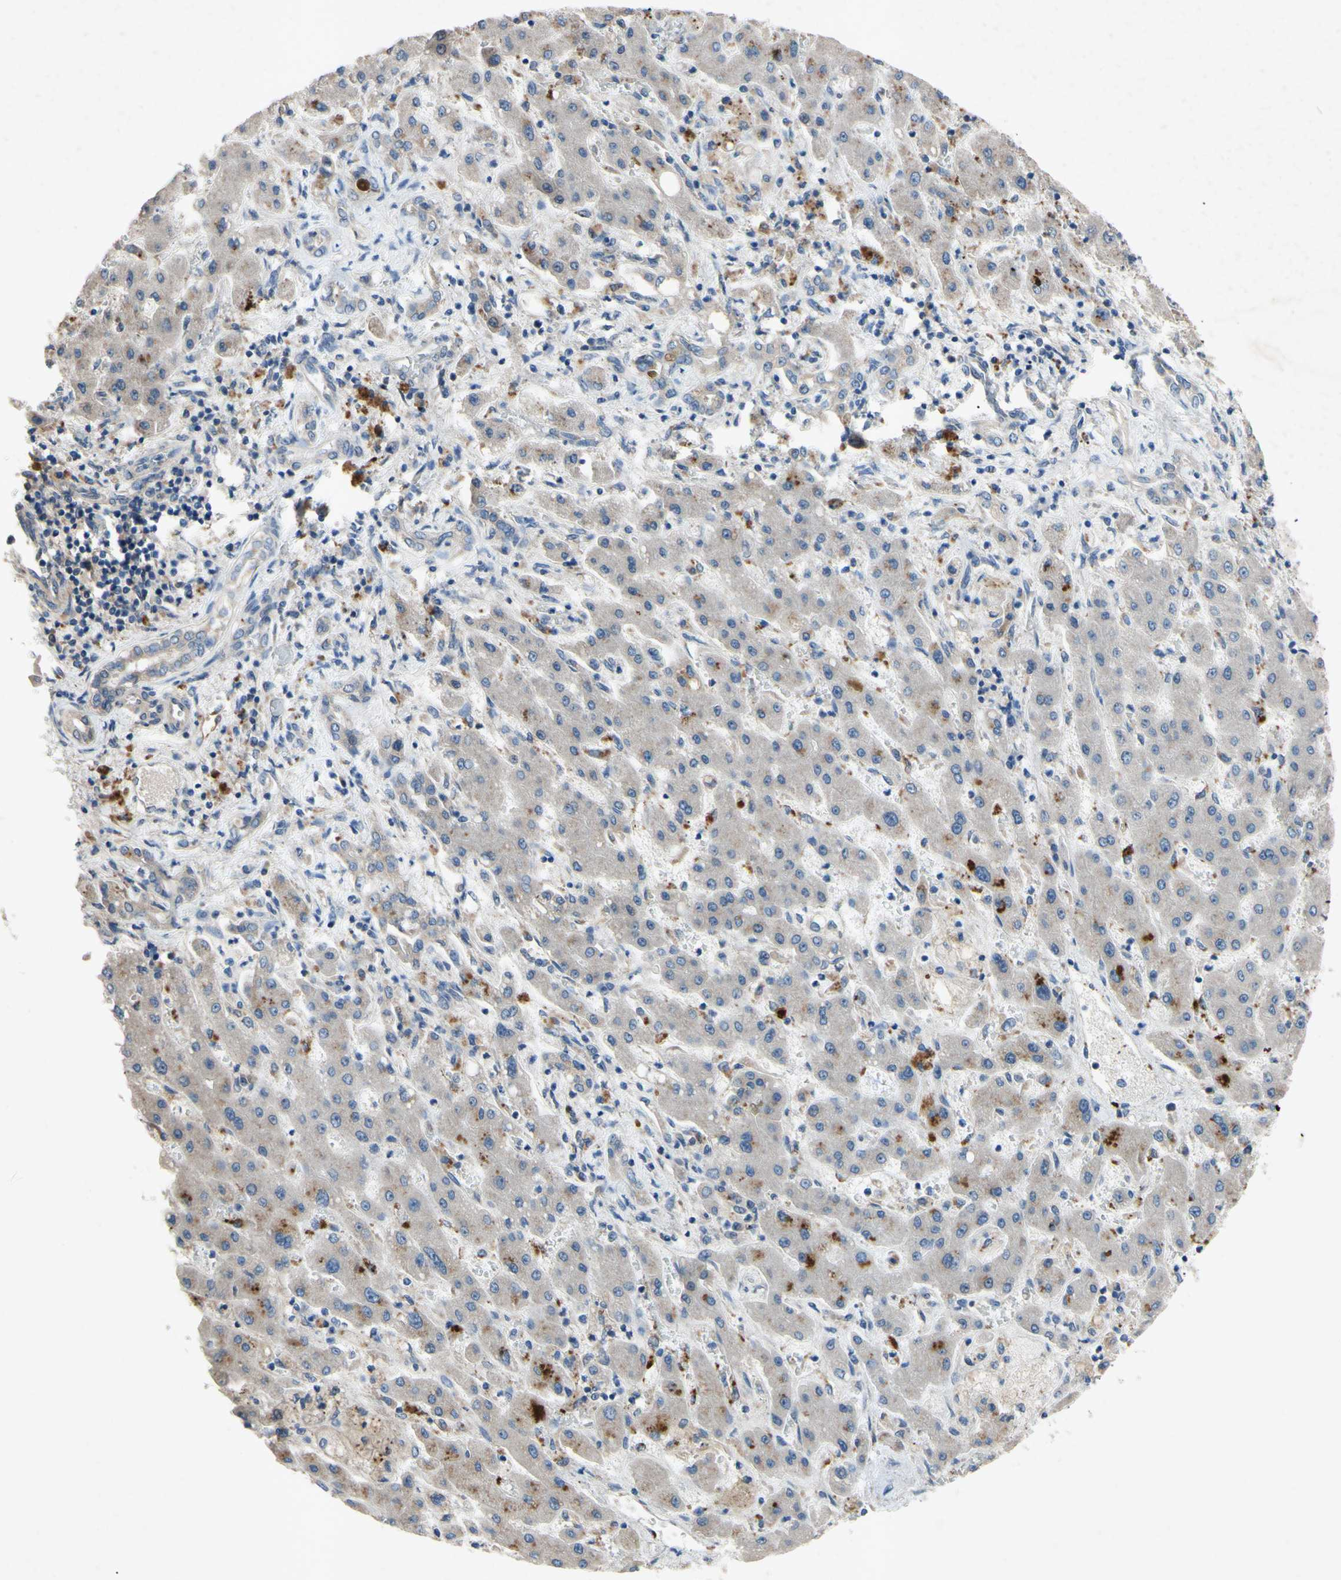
{"staining": {"intensity": "negative", "quantity": "none", "location": "none"}, "tissue": "liver cancer", "cell_type": "Tumor cells", "image_type": "cancer", "snomed": [{"axis": "morphology", "description": "Cholangiocarcinoma"}, {"axis": "topography", "description": "Liver"}], "caption": "DAB immunohistochemical staining of liver cancer shows no significant expression in tumor cells. (Brightfield microscopy of DAB IHC at high magnification).", "gene": "HILPDA", "patient": {"sex": "male", "age": 50}}